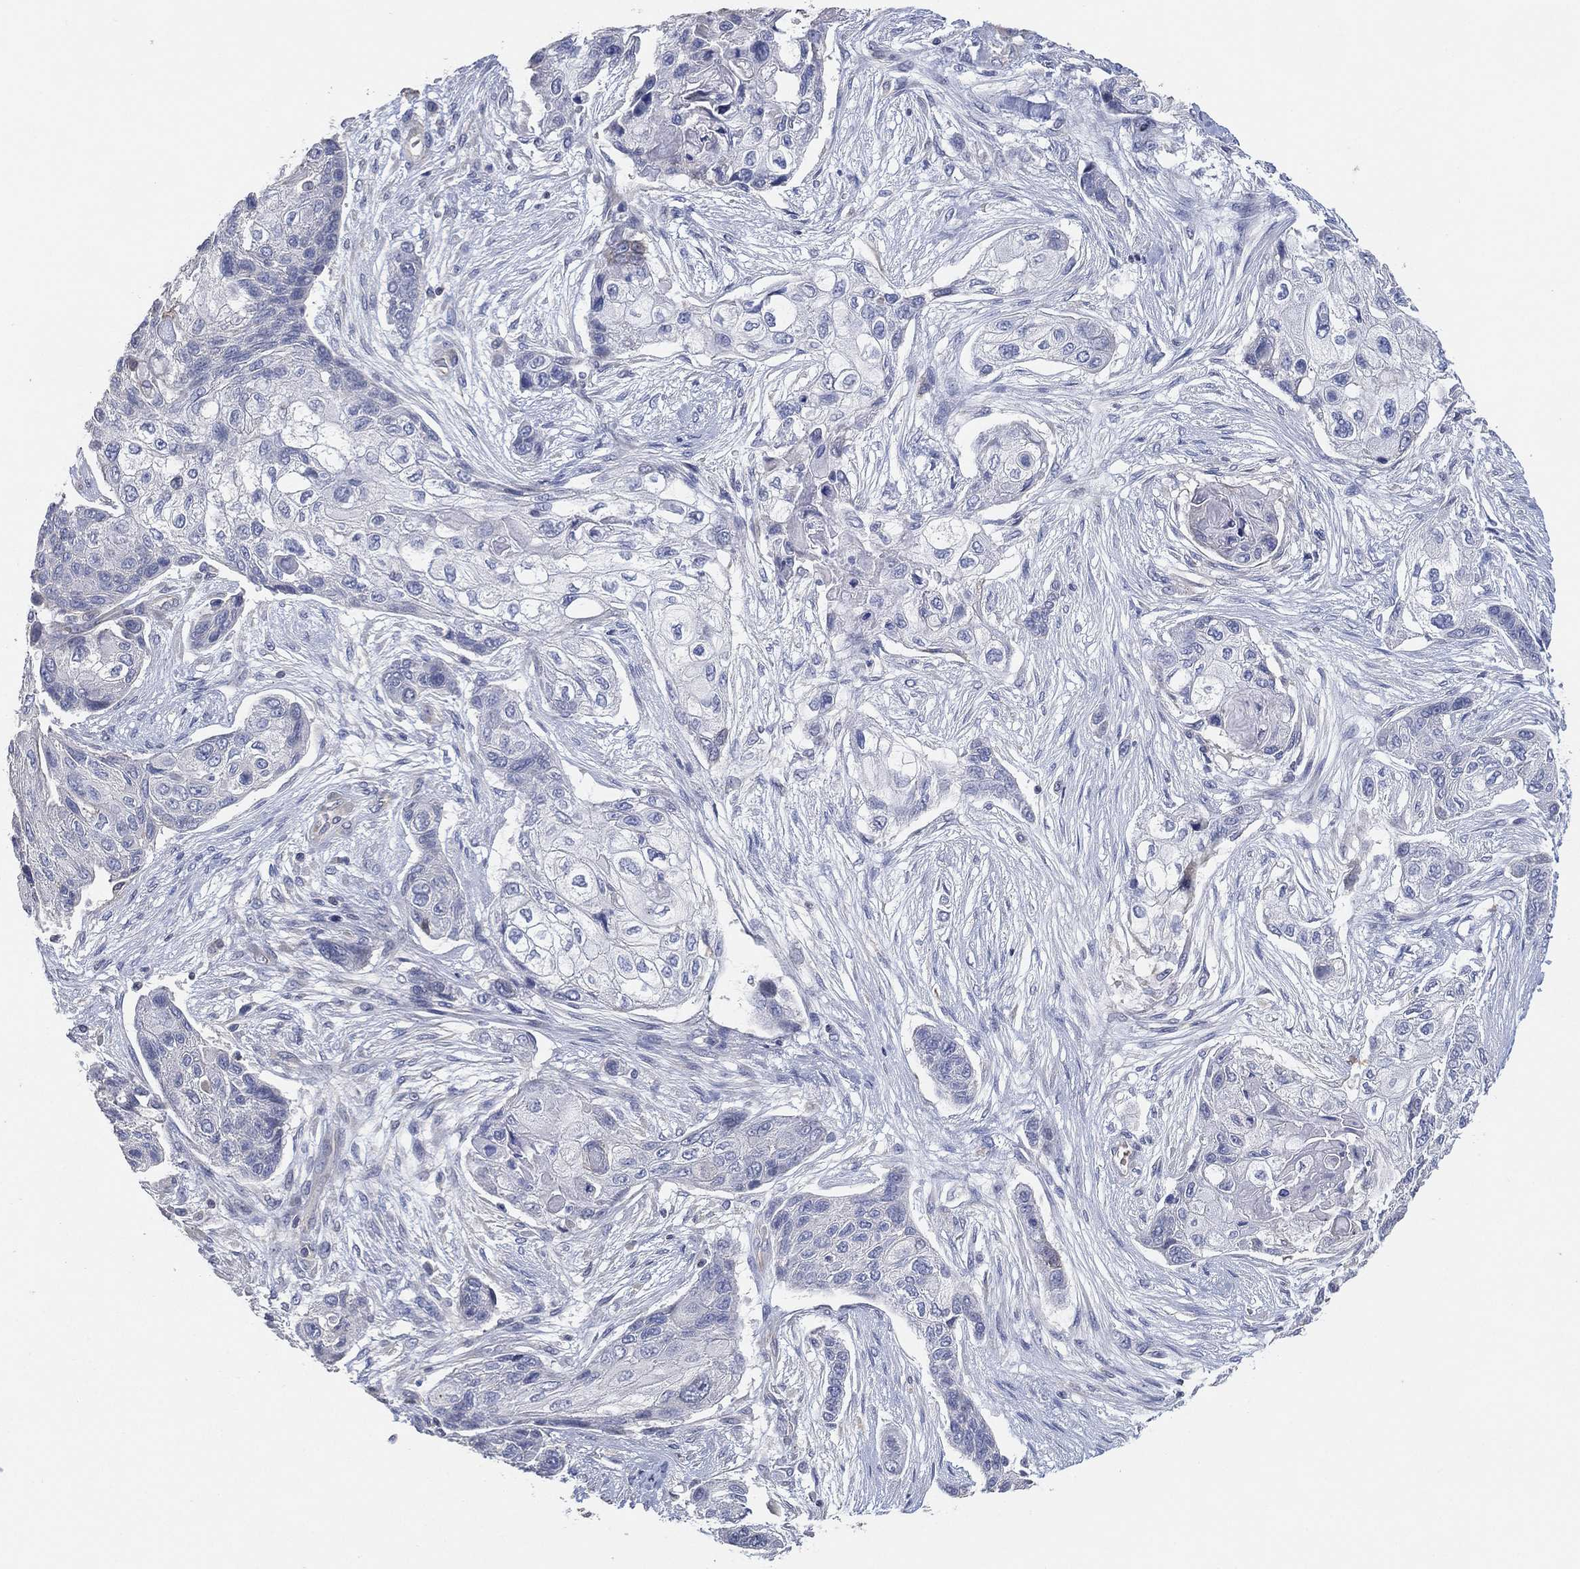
{"staining": {"intensity": "negative", "quantity": "none", "location": "none"}, "tissue": "lung cancer", "cell_type": "Tumor cells", "image_type": "cancer", "snomed": [{"axis": "morphology", "description": "Squamous cell carcinoma, NOS"}, {"axis": "topography", "description": "Lung"}], "caption": "Immunohistochemistry histopathology image of neoplastic tissue: human lung squamous cell carcinoma stained with DAB reveals no significant protein expression in tumor cells.", "gene": "CFTR", "patient": {"sex": "male", "age": 69}}